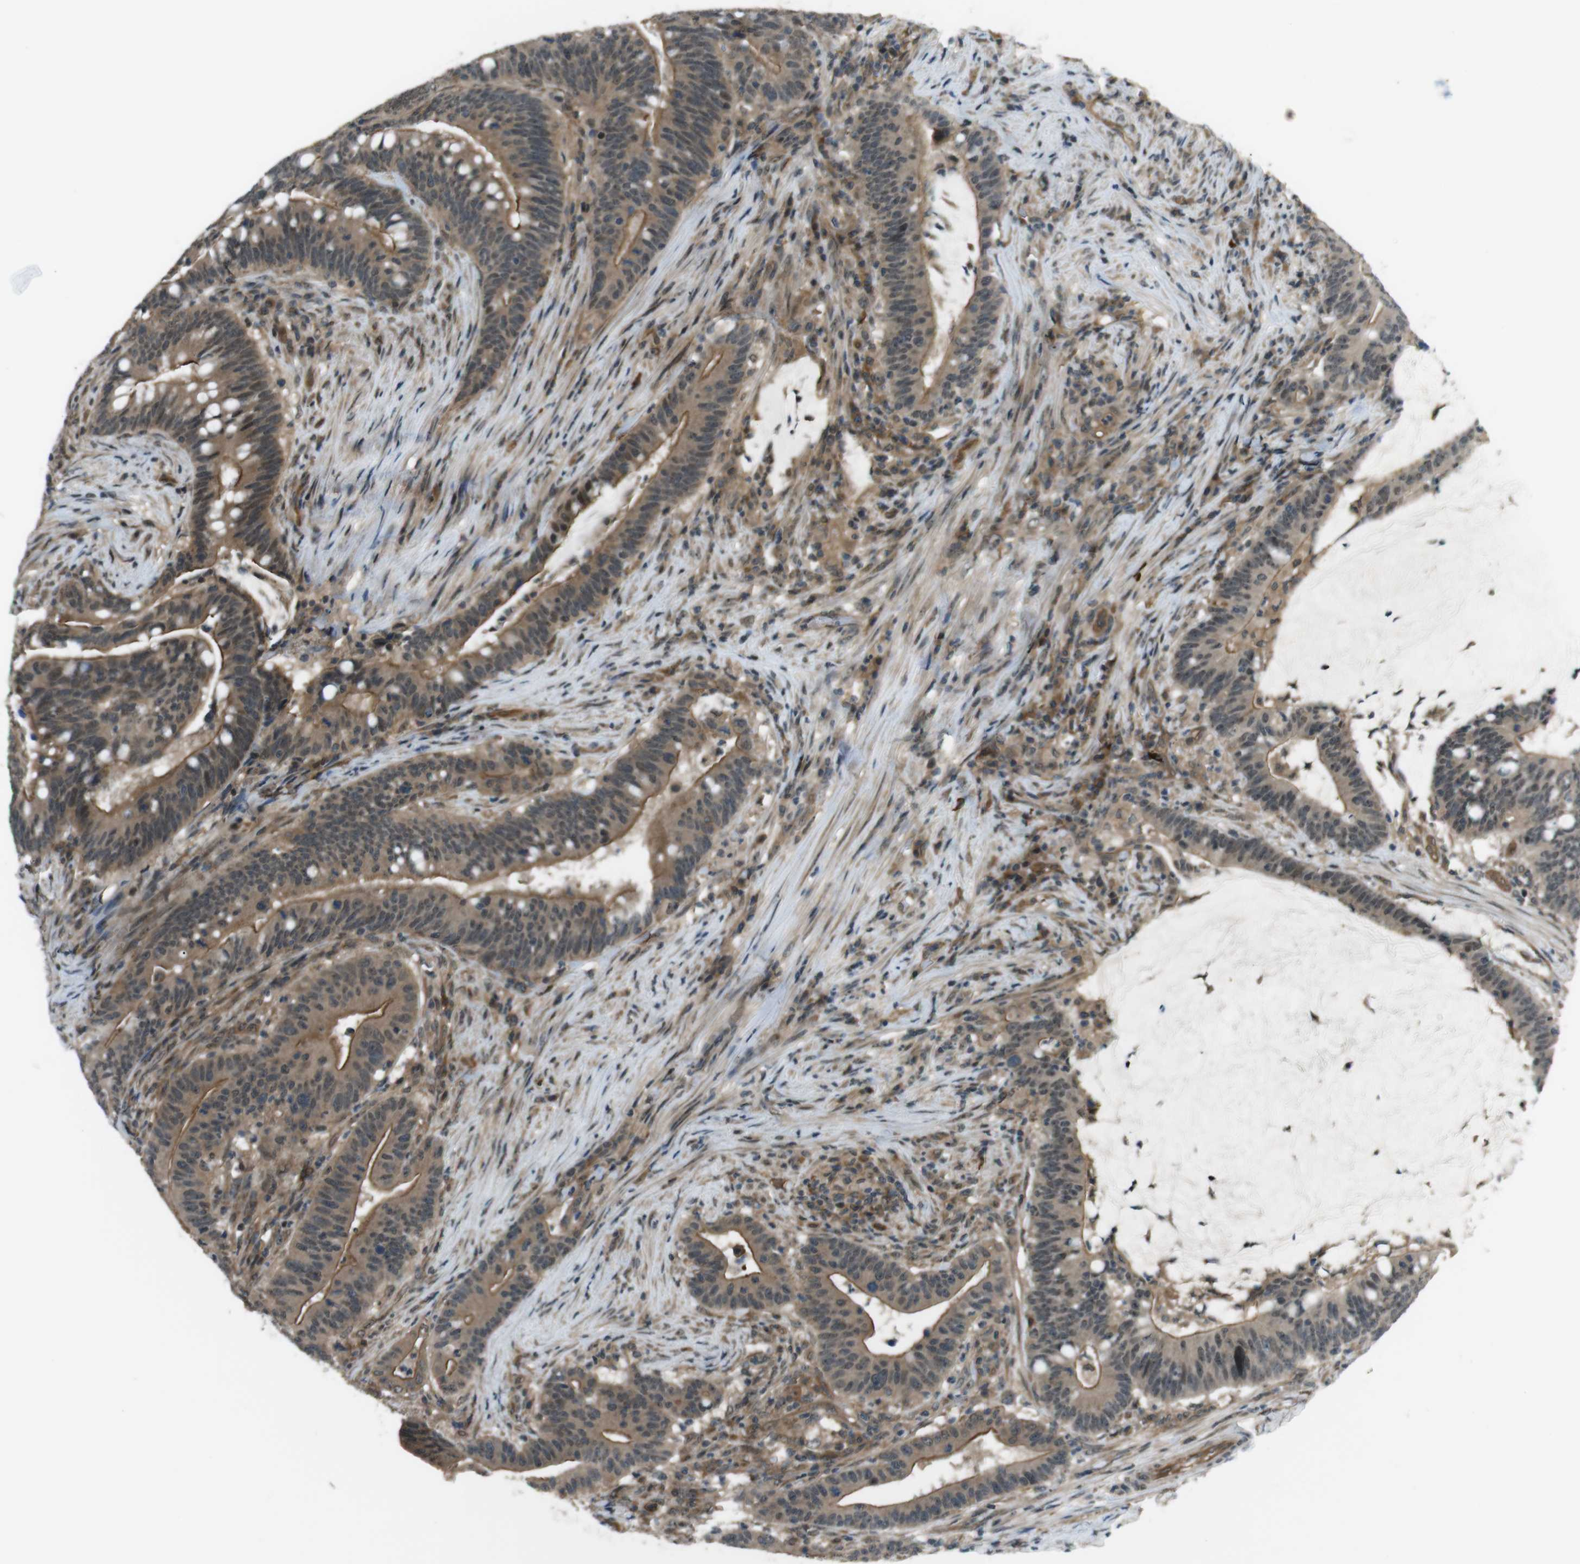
{"staining": {"intensity": "moderate", "quantity": ">75%", "location": "cytoplasmic/membranous,nuclear"}, "tissue": "colorectal cancer", "cell_type": "Tumor cells", "image_type": "cancer", "snomed": [{"axis": "morphology", "description": "Normal tissue, NOS"}, {"axis": "morphology", "description": "Adenocarcinoma, NOS"}, {"axis": "topography", "description": "Colon"}], "caption": "High-magnification brightfield microscopy of colorectal adenocarcinoma stained with DAB (3,3'-diaminobenzidine) (brown) and counterstained with hematoxylin (blue). tumor cells exhibit moderate cytoplasmic/membranous and nuclear staining is appreciated in approximately>75% of cells.", "gene": "TIAM2", "patient": {"sex": "female", "age": 66}}